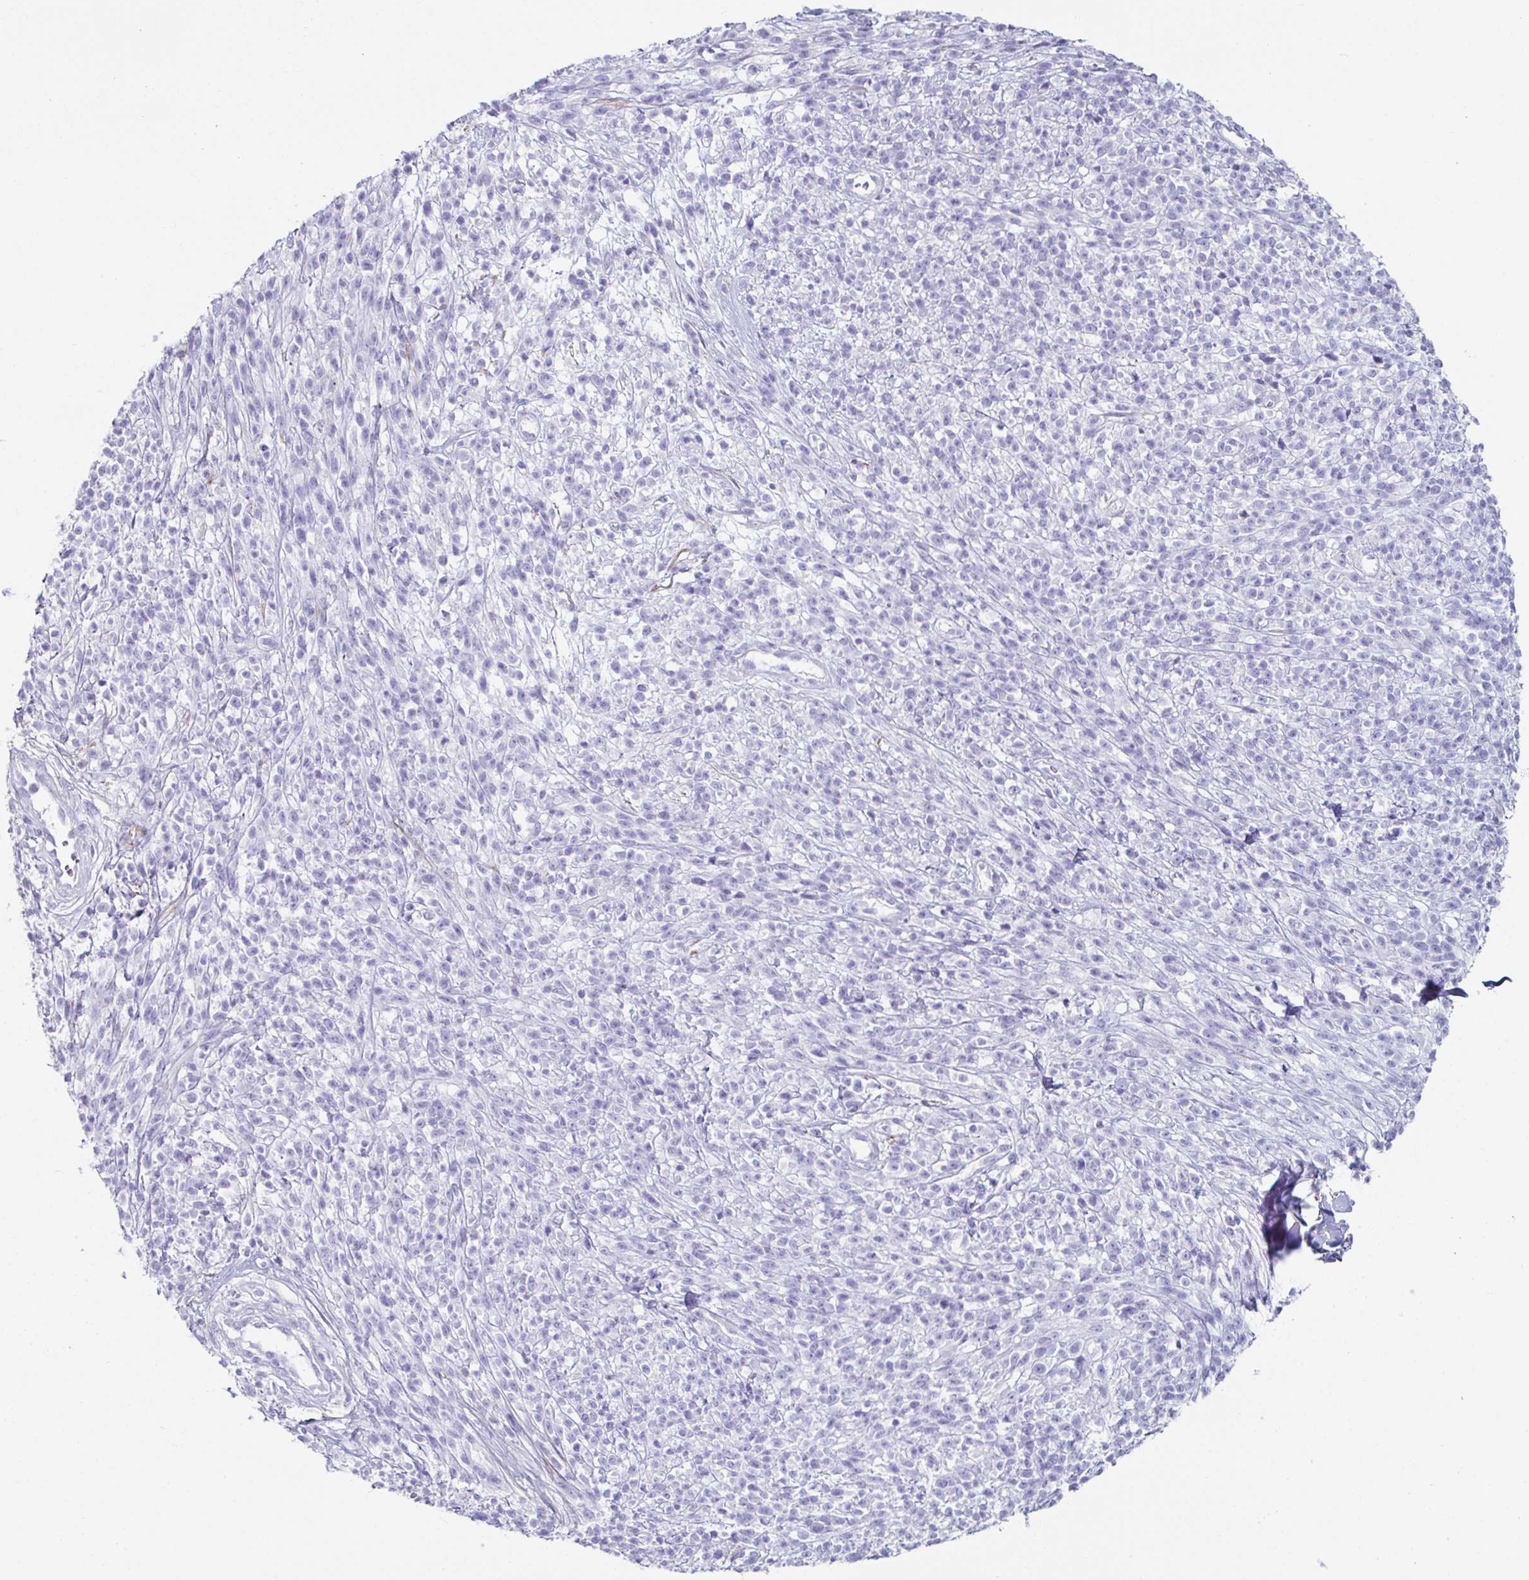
{"staining": {"intensity": "negative", "quantity": "none", "location": "none"}, "tissue": "melanoma", "cell_type": "Tumor cells", "image_type": "cancer", "snomed": [{"axis": "morphology", "description": "Malignant melanoma, NOS"}, {"axis": "topography", "description": "Skin"}, {"axis": "topography", "description": "Skin of trunk"}], "caption": "Melanoma was stained to show a protein in brown. There is no significant positivity in tumor cells.", "gene": "CREG2", "patient": {"sex": "male", "age": 74}}